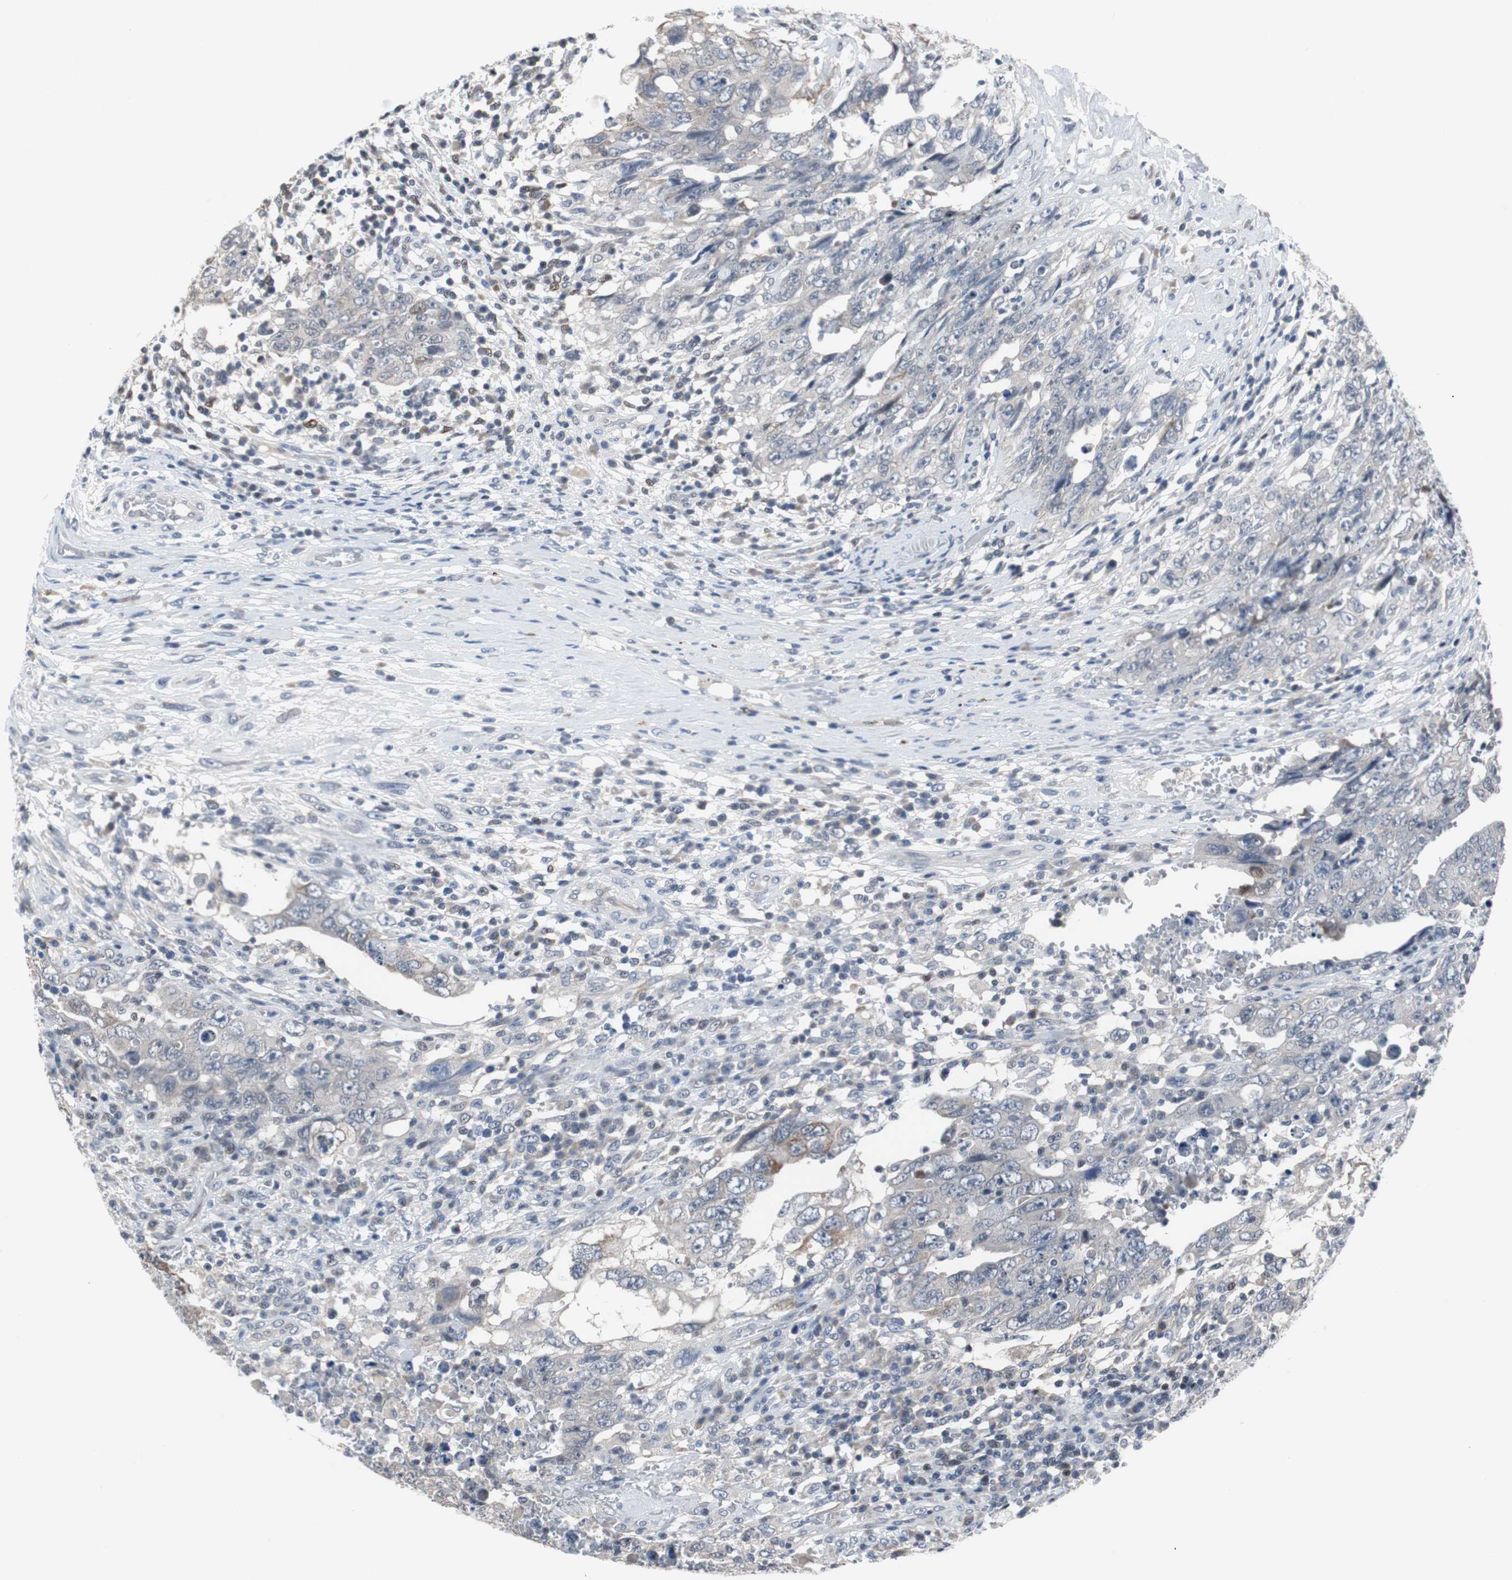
{"staining": {"intensity": "weak", "quantity": "<25%", "location": "cytoplasmic/membranous"}, "tissue": "testis cancer", "cell_type": "Tumor cells", "image_type": "cancer", "snomed": [{"axis": "morphology", "description": "Carcinoma, Embryonal, NOS"}, {"axis": "topography", "description": "Testis"}], "caption": "Image shows no significant protein staining in tumor cells of testis embryonal carcinoma. (DAB immunohistochemistry, high magnification).", "gene": "TP63", "patient": {"sex": "male", "age": 26}}